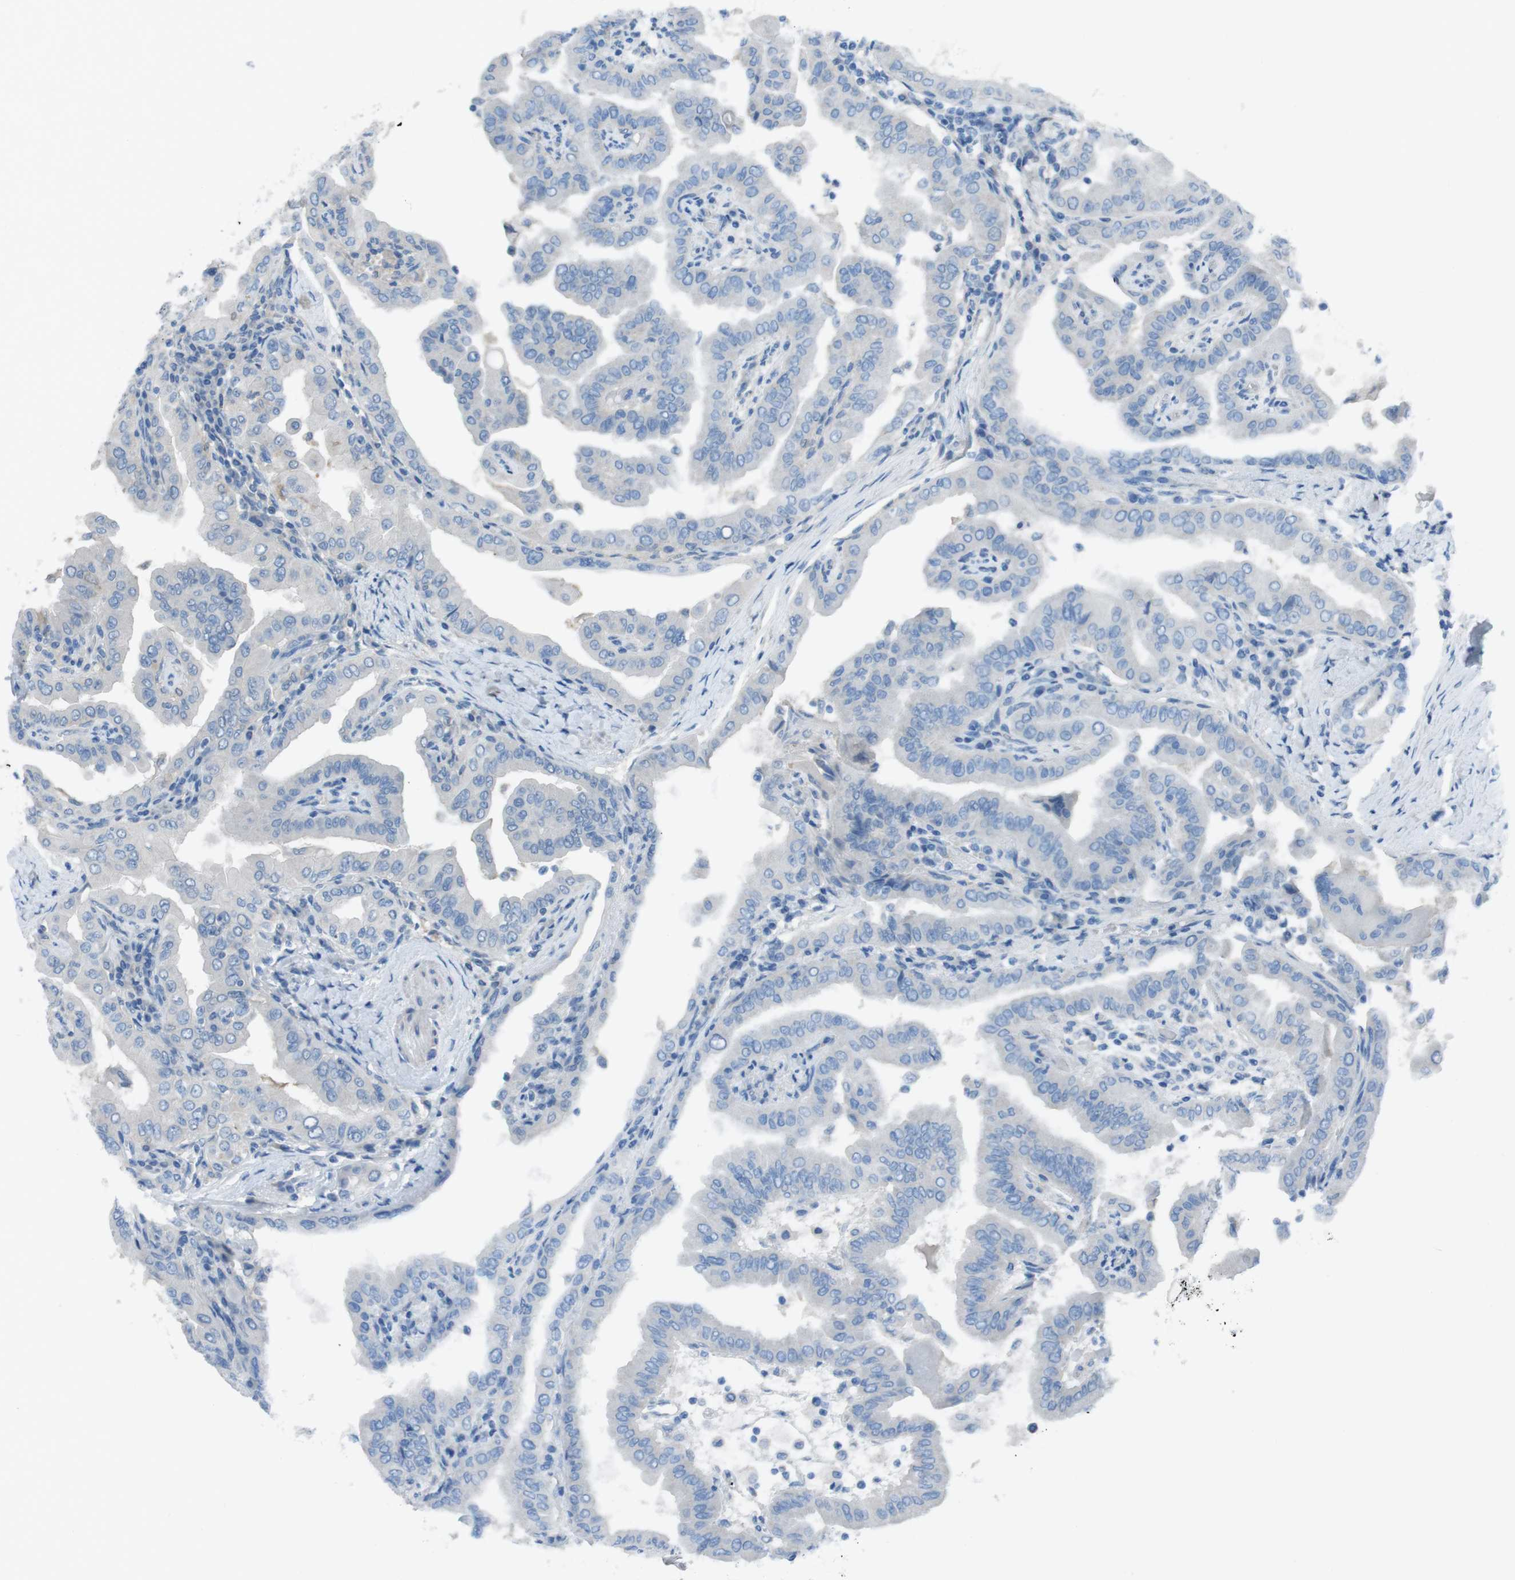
{"staining": {"intensity": "negative", "quantity": "none", "location": "none"}, "tissue": "thyroid cancer", "cell_type": "Tumor cells", "image_type": "cancer", "snomed": [{"axis": "morphology", "description": "Papillary adenocarcinoma, NOS"}, {"axis": "topography", "description": "Thyroid gland"}], "caption": "There is no significant staining in tumor cells of papillary adenocarcinoma (thyroid). (DAB immunohistochemistry, high magnification).", "gene": "CYP2C8", "patient": {"sex": "male", "age": 33}}